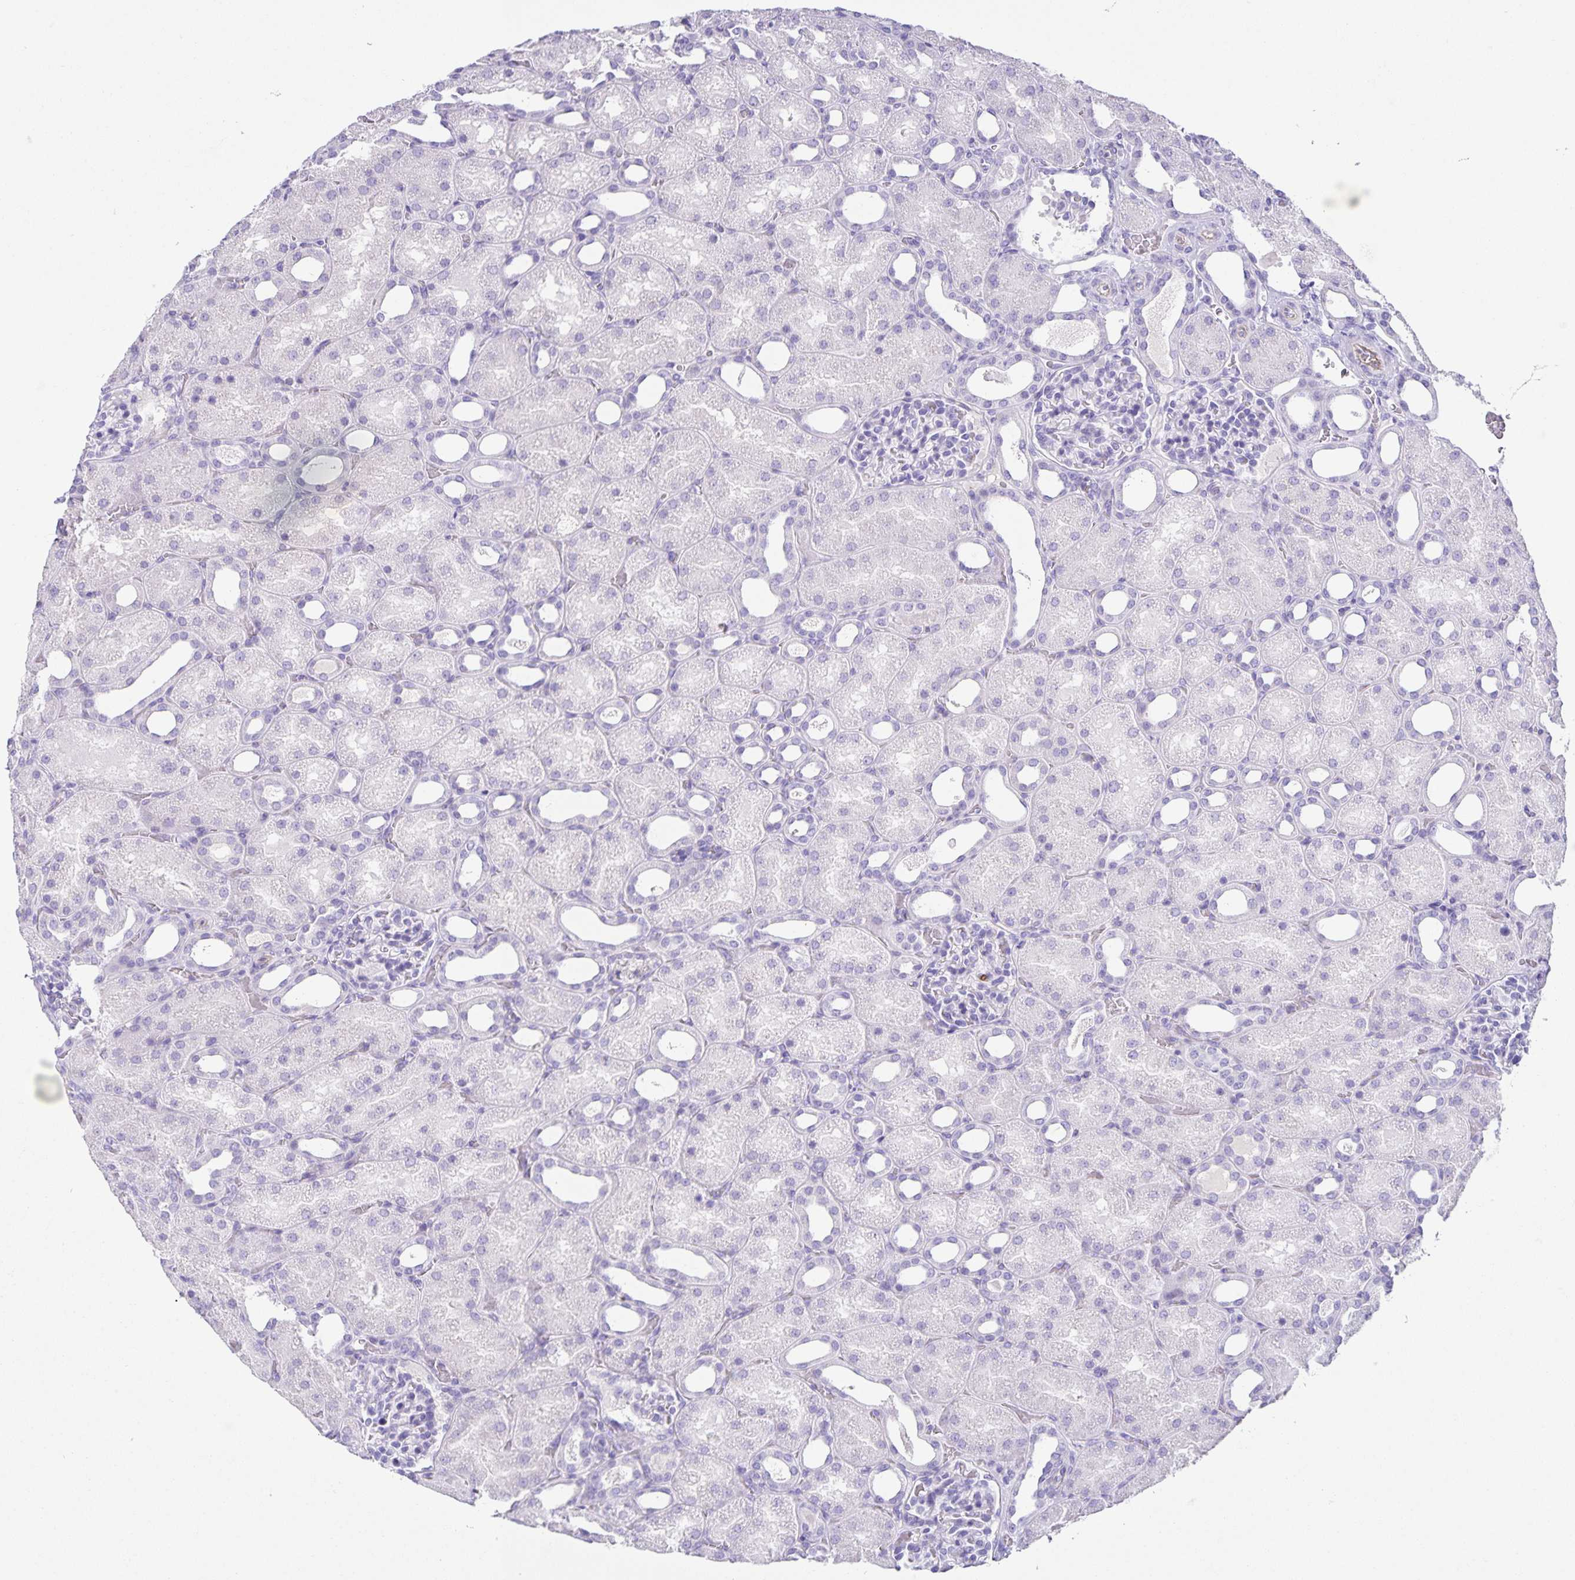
{"staining": {"intensity": "negative", "quantity": "none", "location": "none"}, "tissue": "kidney", "cell_type": "Cells in glomeruli", "image_type": "normal", "snomed": [{"axis": "morphology", "description": "Normal tissue, NOS"}, {"axis": "topography", "description": "Kidney"}], "caption": "IHC of unremarkable kidney reveals no staining in cells in glomeruli. (DAB IHC visualized using brightfield microscopy, high magnification).", "gene": "UBQLN3", "patient": {"sex": "male", "age": 2}}